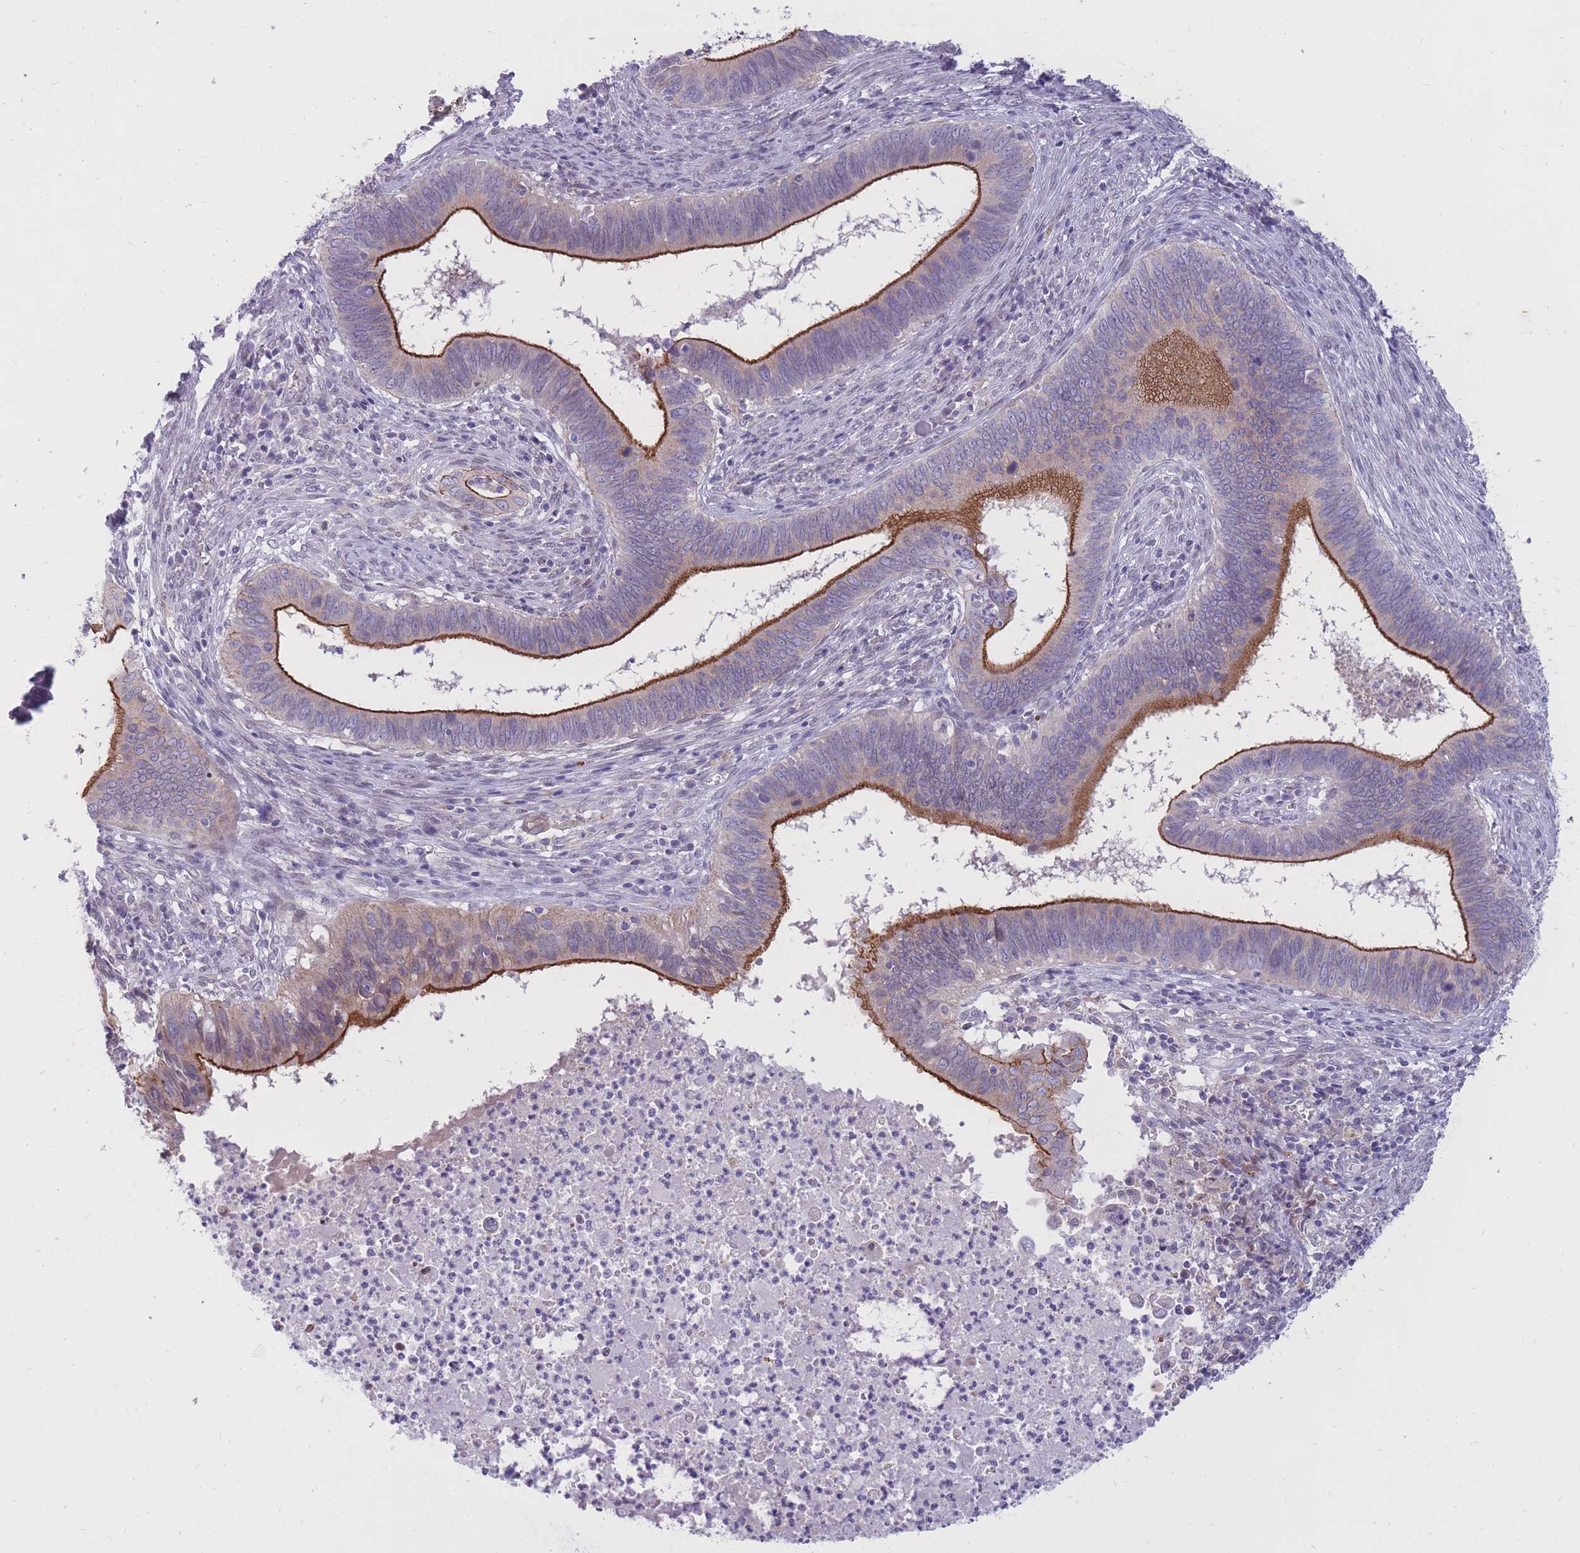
{"staining": {"intensity": "strong", "quantity": "25%-75%", "location": "cytoplasmic/membranous"}, "tissue": "cervical cancer", "cell_type": "Tumor cells", "image_type": "cancer", "snomed": [{"axis": "morphology", "description": "Adenocarcinoma, NOS"}, {"axis": "topography", "description": "Cervix"}], "caption": "Adenocarcinoma (cervical) was stained to show a protein in brown. There is high levels of strong cytoplasmic/membranous positivity in about 25%-75% of tumor cells. Immunohistochemistry stains the protein in brown and the nuclei are stained blue.", "gene": "HOOK2", "patient": {"sex": "female", "age": 42}}